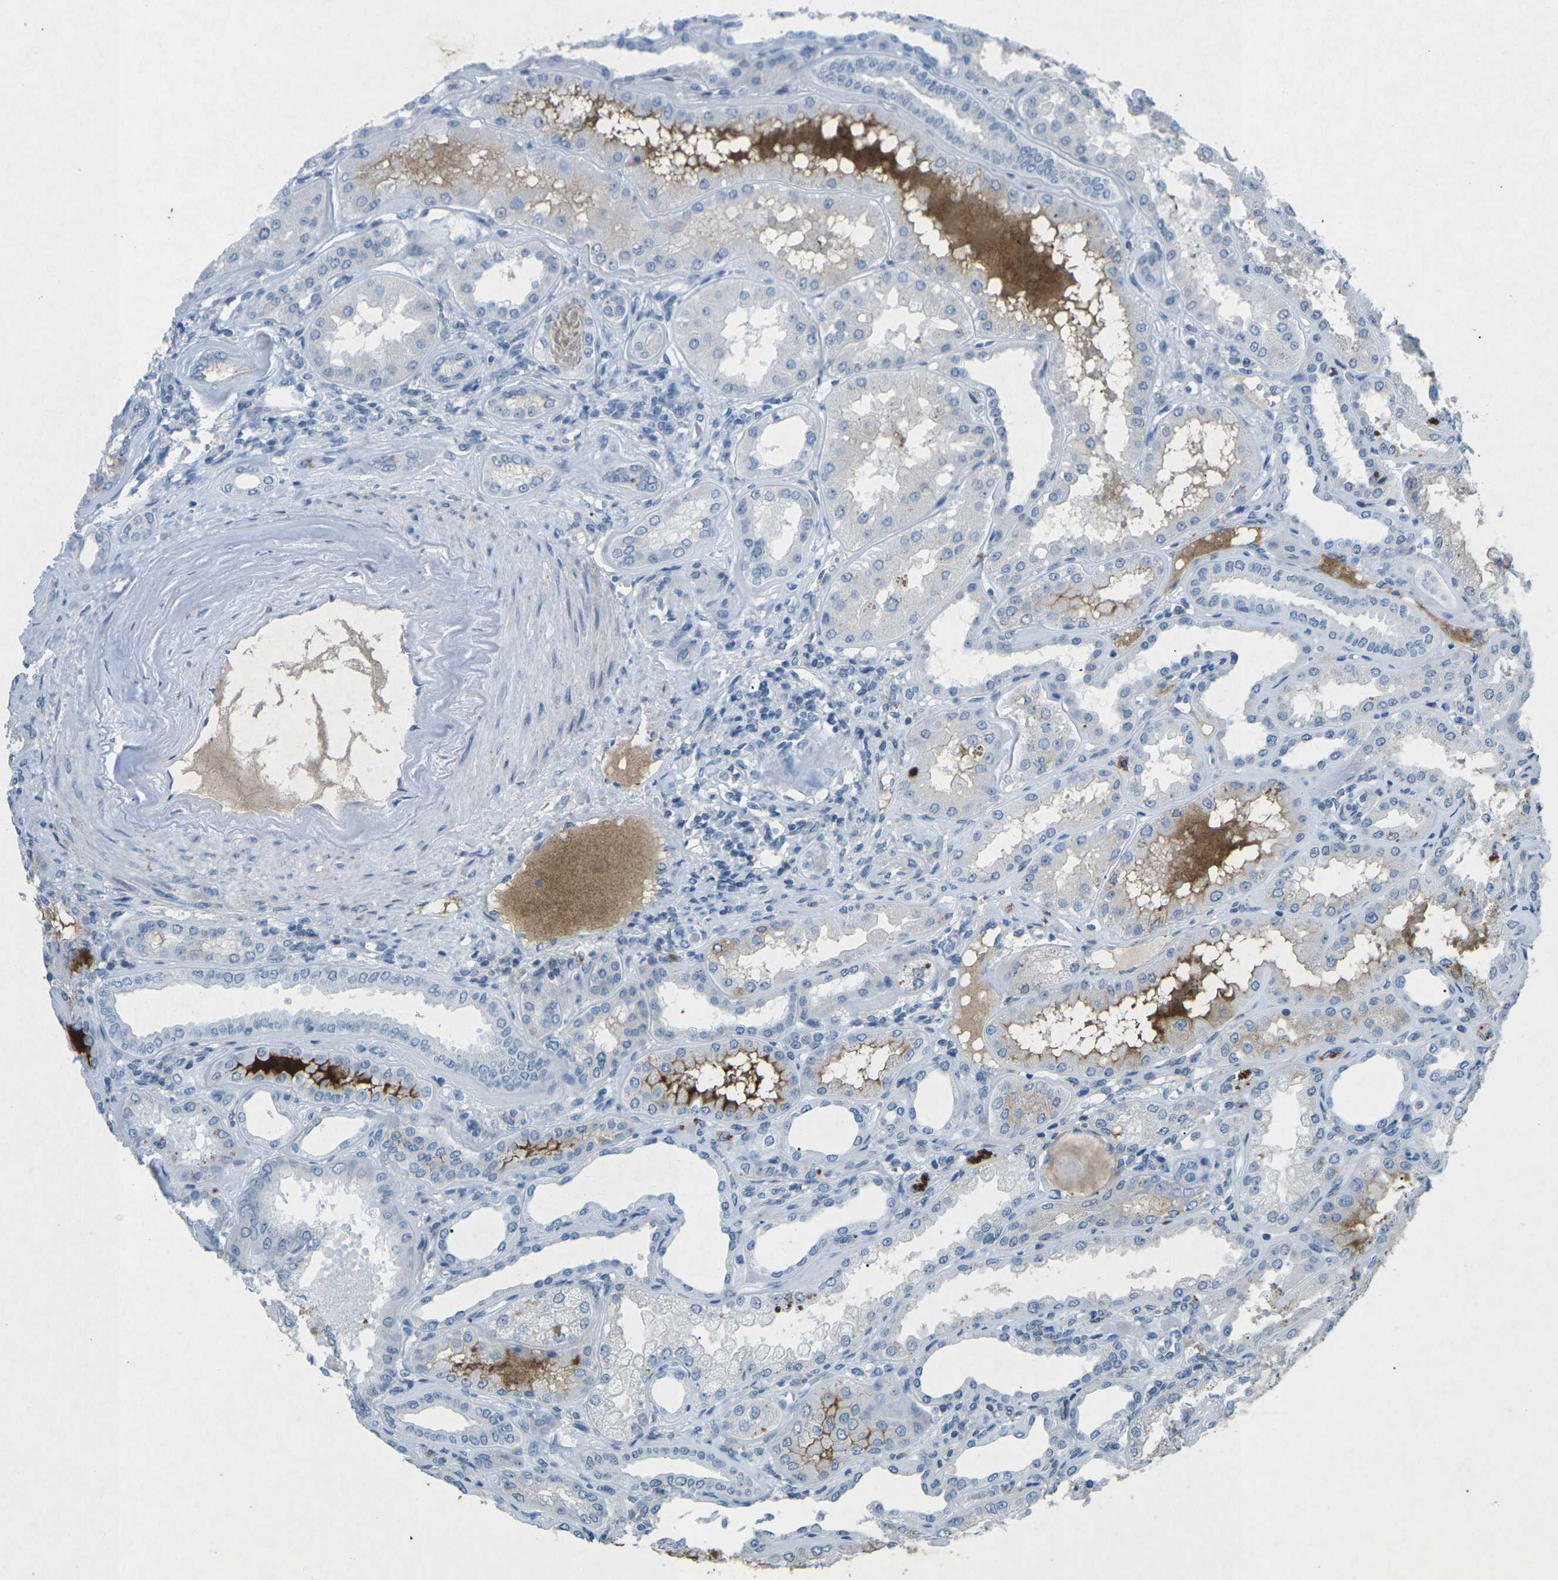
{"staining": {"intensity": "negative", "quantity": "none", "location": "none"}, "tissue": "kidney", "cell_type": "Cells in glomeruli", "image_type": "normal", "snomed": [{"axis": "morphology", "description": "Normal tissue, NOS"}, {"axis": "topography", "description": "Kidney"}], "caption": "Histopathology image shows no significant protein staining in cells in glomeruli of unremarkable kidney. (Brightfield microscopy of DAB (3,3'-diaminobenzidine) immunohistochemistry at high magnification).", "gene": "A1BG", "patient": {"sex": "female", "age": 56}}